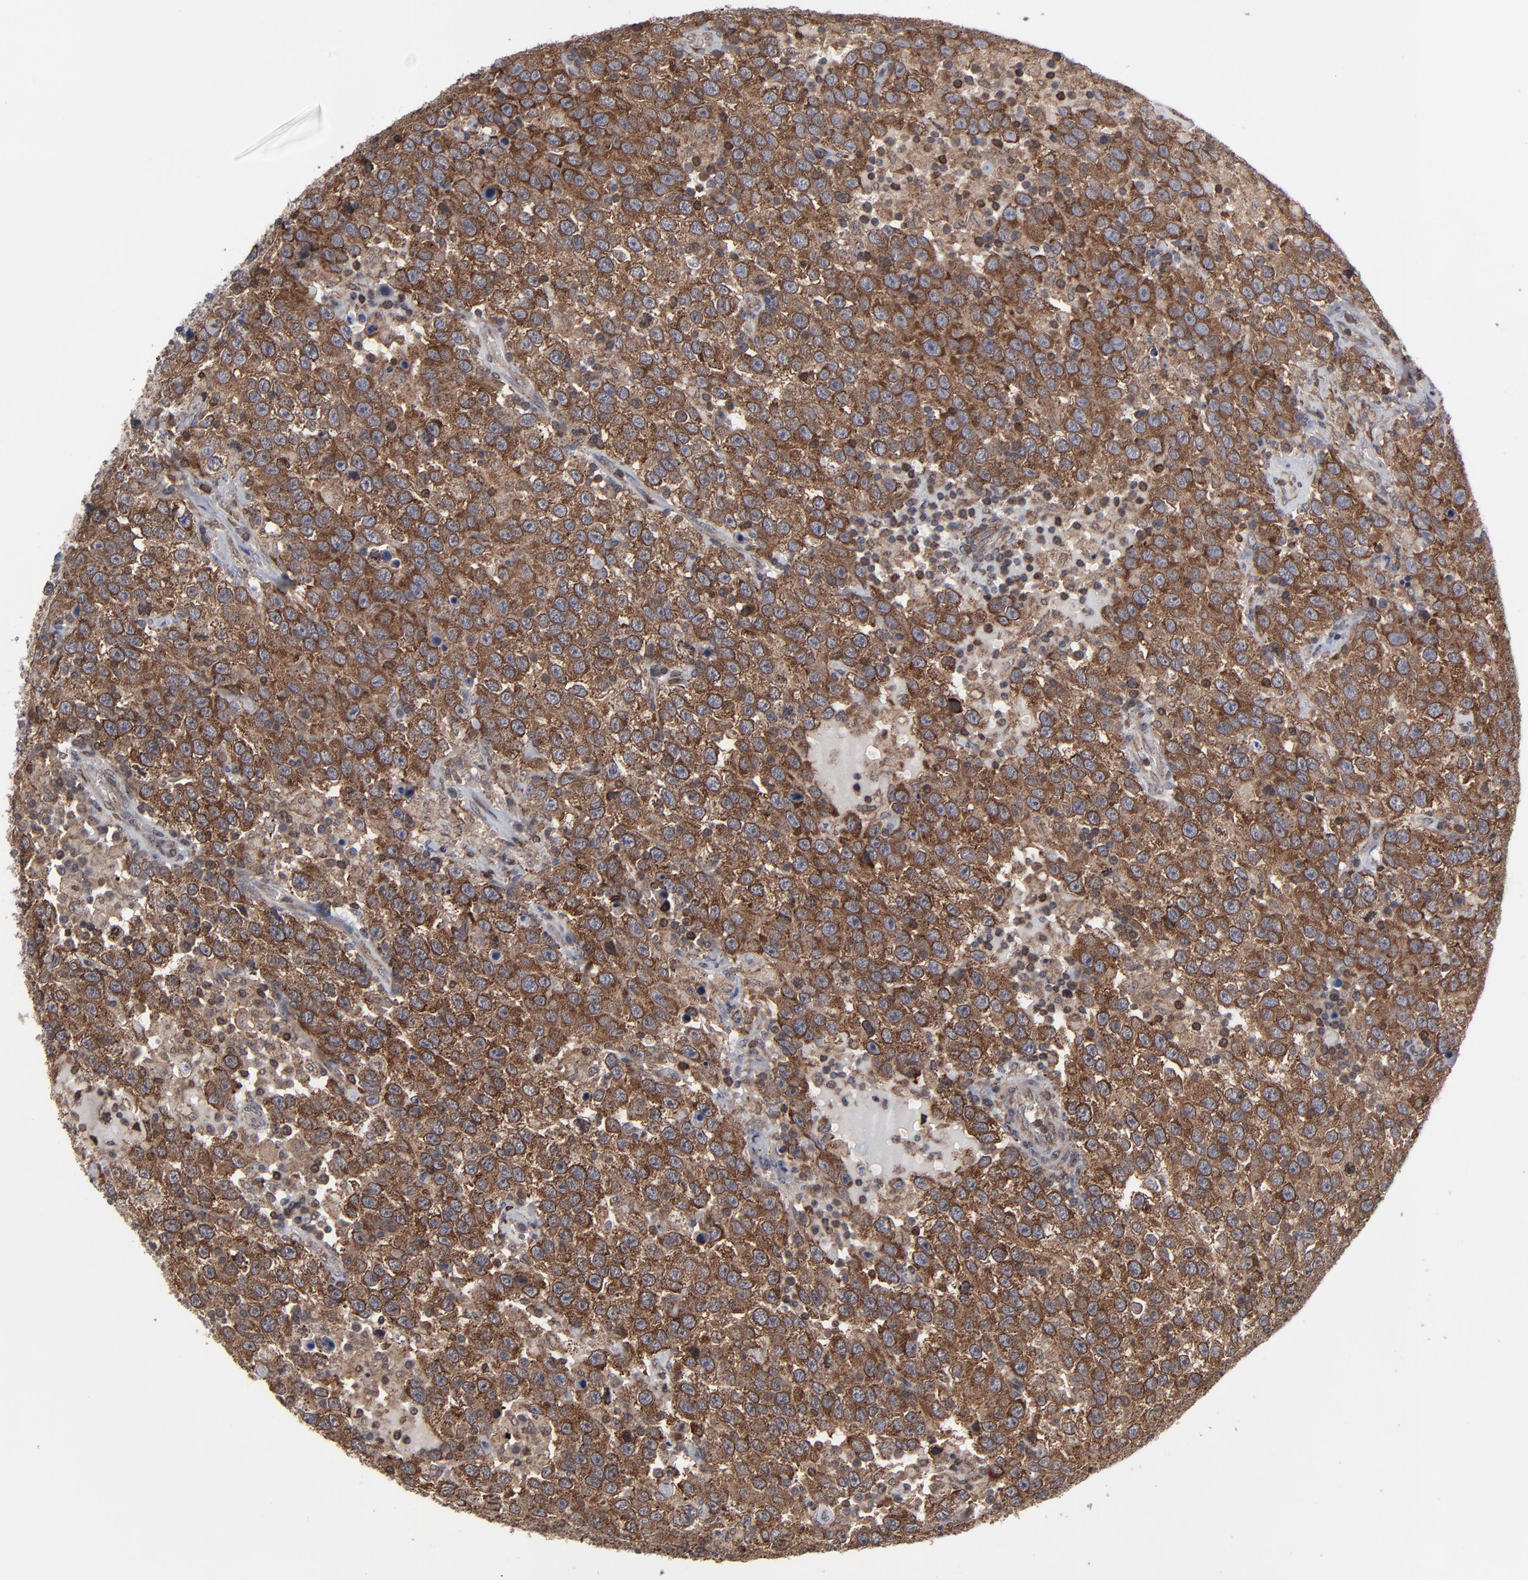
{"staining": {"intensity": "strong", "quantity": ">75%", "location": "cytoplasmic/membranous,nuclear"}, "tissue": "testis cancer", "cell_type": "Tumor cells", "image_type": "cancer", "snomed": [{"axis": "morphology", "description": "Seminoma, NOS"}, {"axis": "topography", "description": "Testis"}], "caption": "A histopathology image of human testis seminoma stained for a protein exhibits strong cytoplasmic/membranous and nuclear brown staining in tumor cells.", "gene": "KIAA2026", "patient": {"sex": "male", "age": 41}}